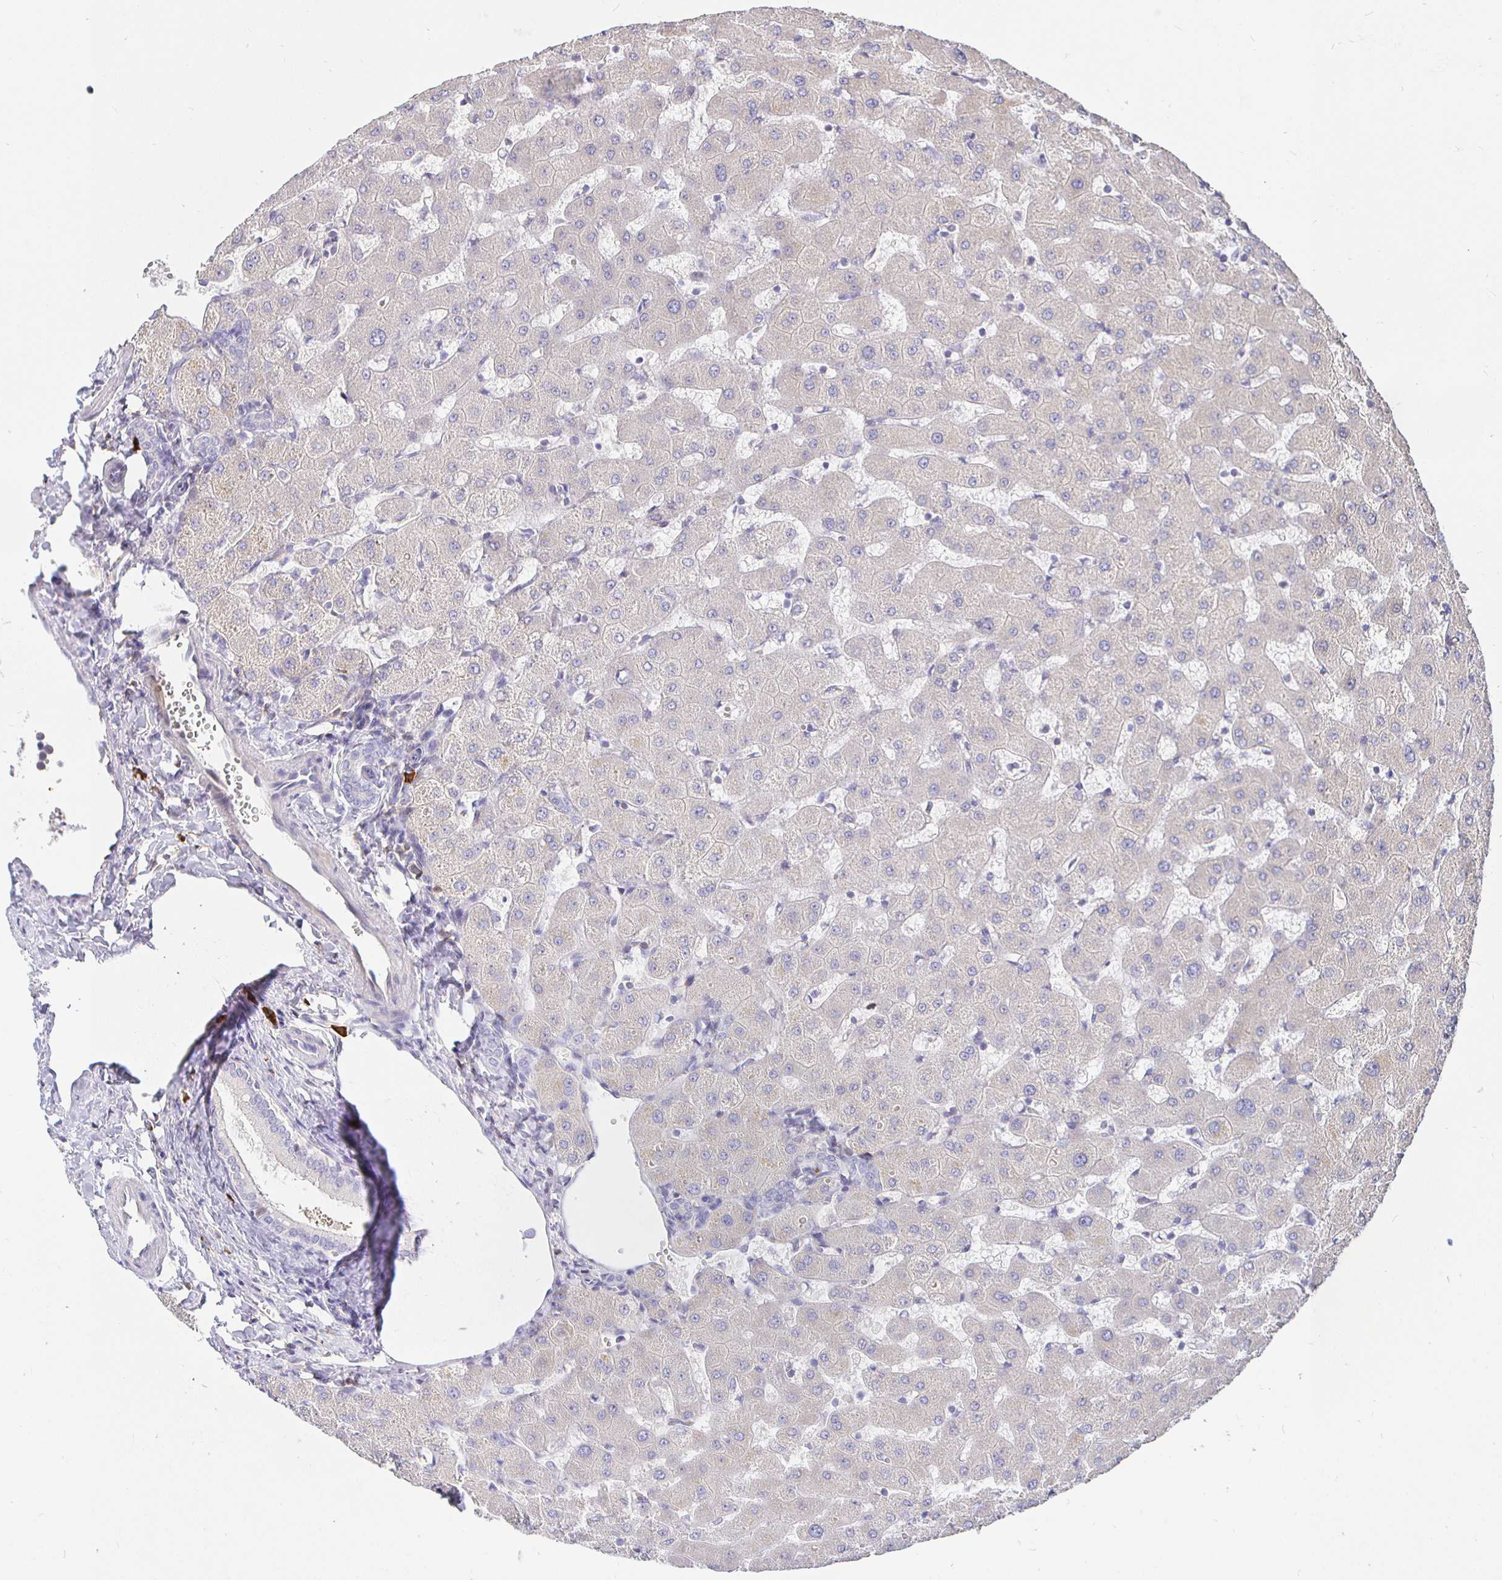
{"staining": {"intensity": "negative", "quantity": "none", "location": "none"}, "tissue": "liver", "cell_type": "Cholangiocytes", "image_type": "normal", "snomed": [{"axis": "morphology", "description": "Normal tissue, NOS"}, {"axis": "topography", "description": "Liver"}], "caption": "The micrograph reveals no staining of cholangiocytes in unremarkable liver.", "gene": "CXCR3", "patient": {"sex": "female", "age": 63}}